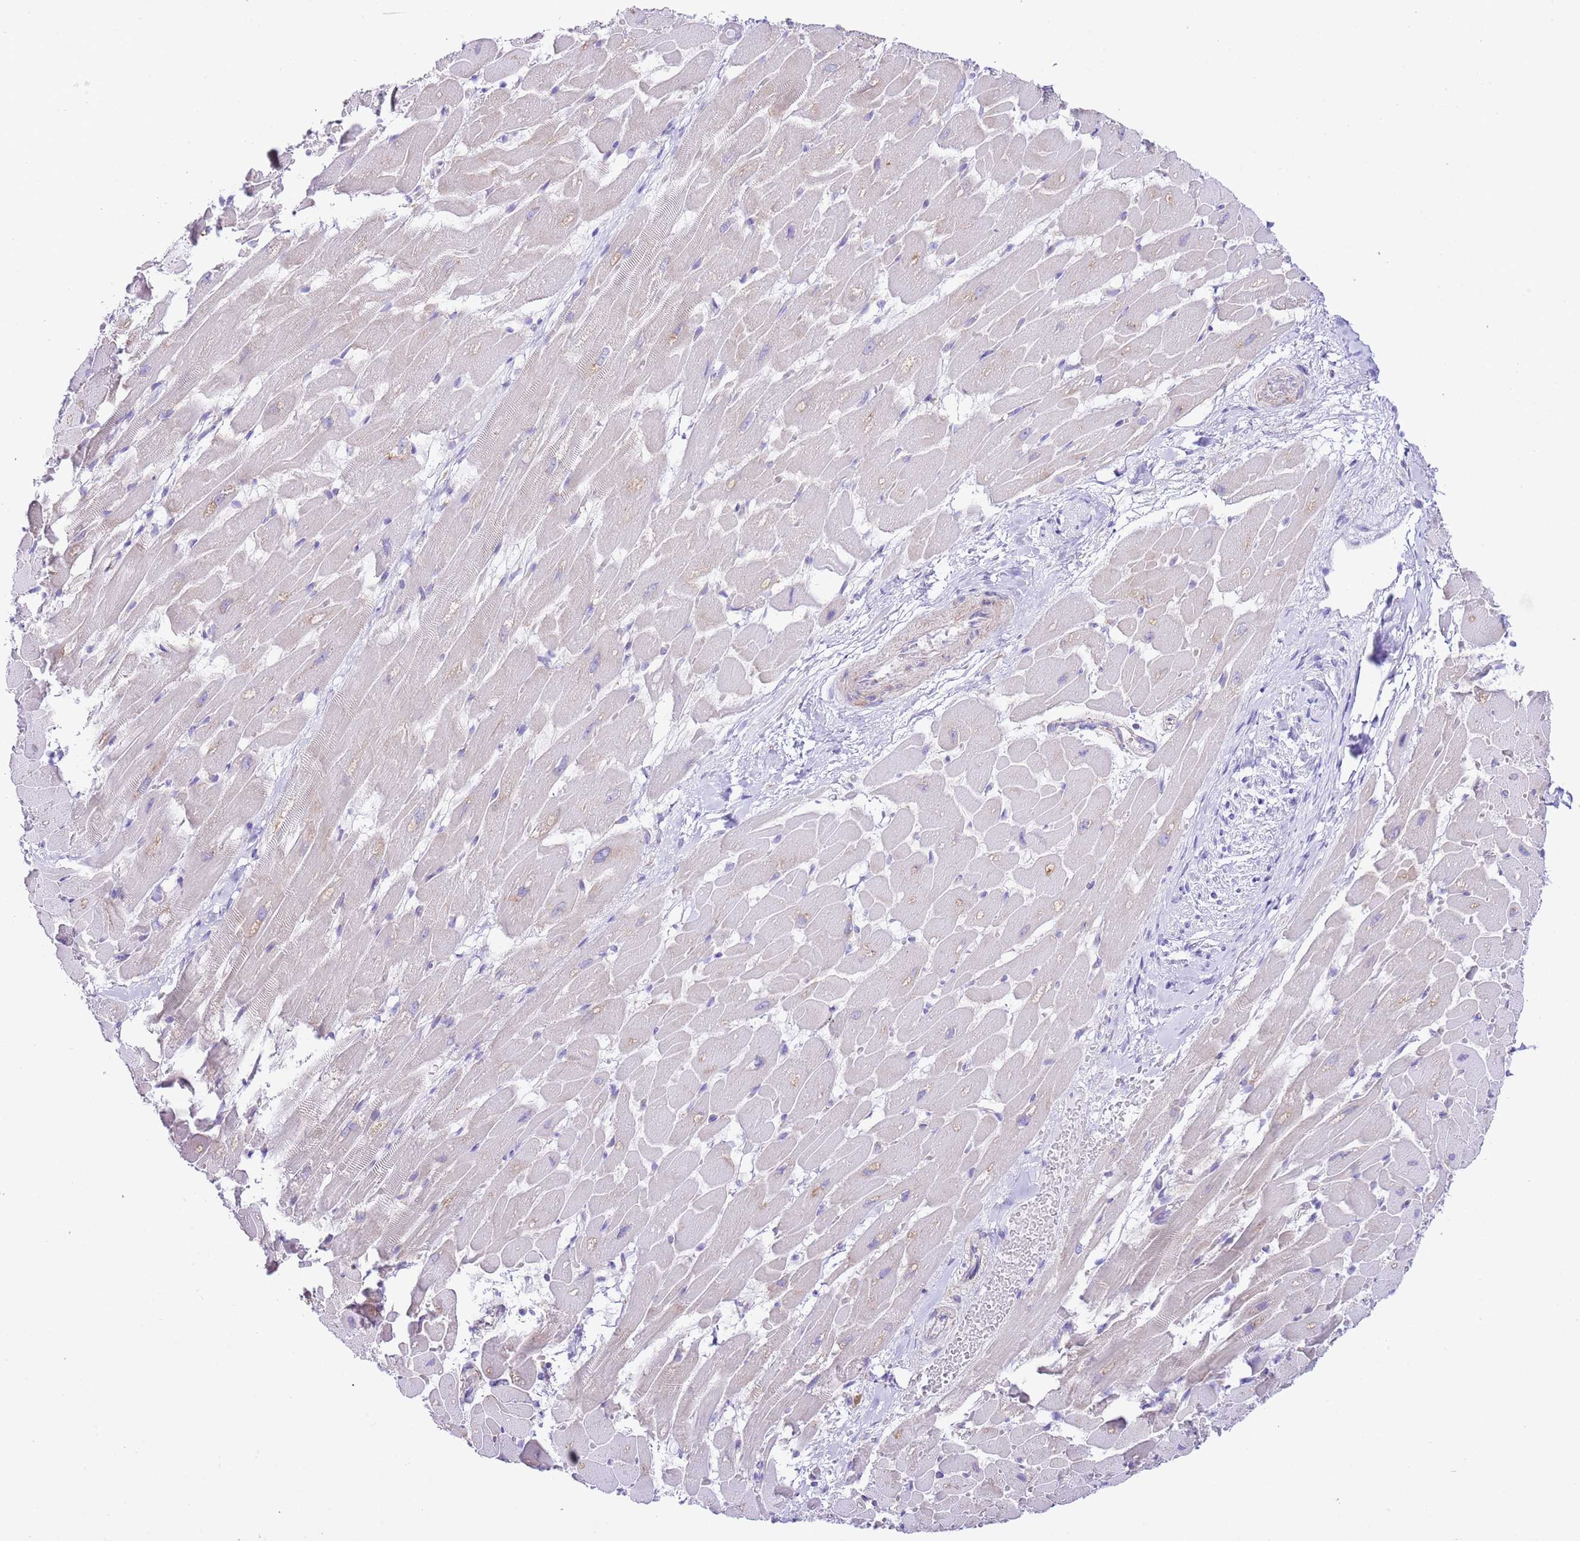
{"staining": {"intensity": "negative", "quantity": "none", "location": "none"}, "tissue": "heart muscle", "cell_type": "Cardiomyocytes", "image_type": "normal", "snomed": [{"axis": "morphology", "description": "Normal tissue, NOS"}, {"axis": "topography", "description": "Heart"}], "caption": "The immunohistochemistry (IHC) micrograph has no significant expression in cardiomyocytes of heart muscle.", "gene": "RPS10", "patient": {"sex": "male", "age": 37}}